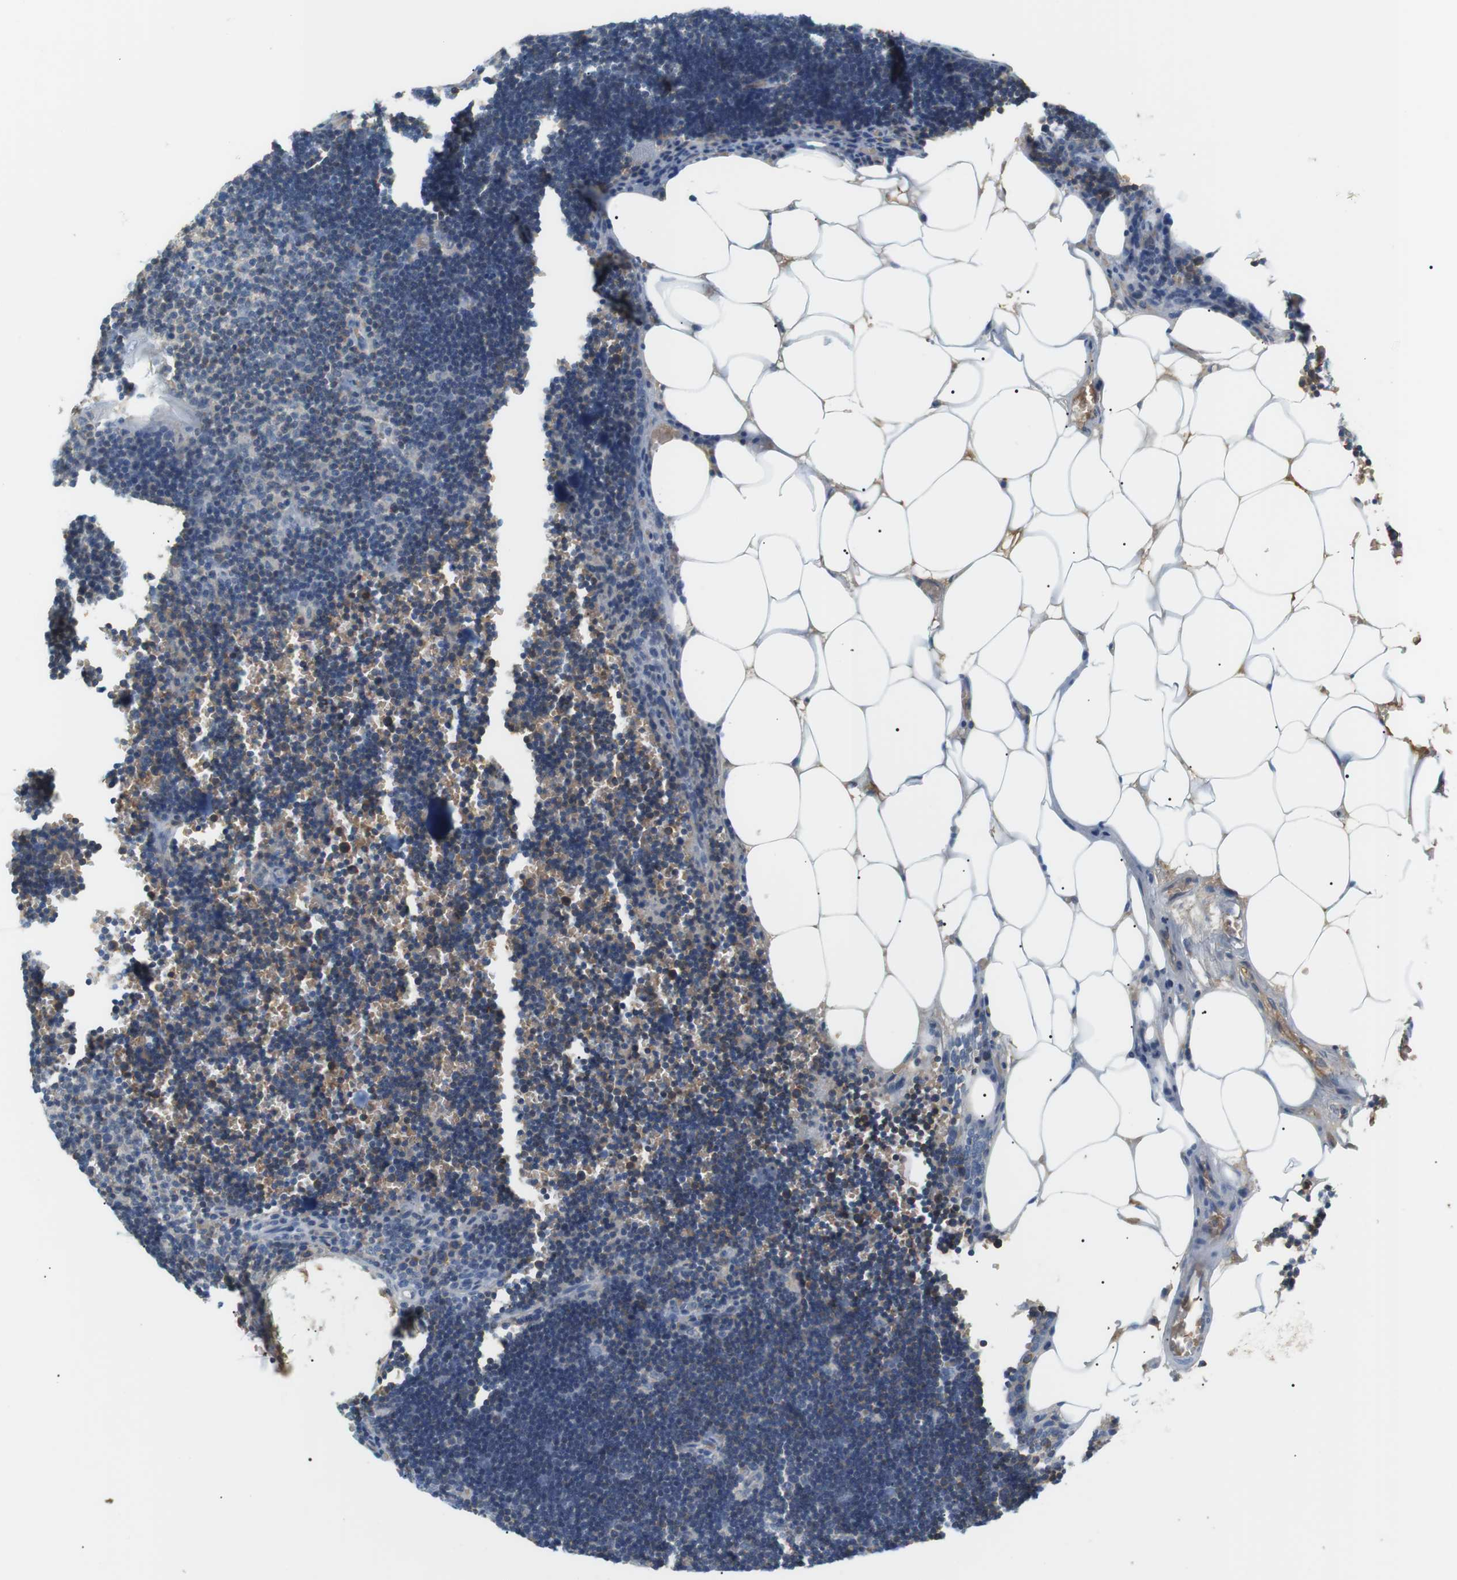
{"staining": {"intensity": "negative", "quantity": "none", "location": "none"}, "tissue": "lymph node", "cell_type": "Germinal center cells", "image_type": "normal", "snomed": [{"axis": "morphology", "description": "Normal tissue, NOS"}, {"axis": "topography", "description": "Lymph node"}], "caption": "Human lymph node stained for a protein using IHC shows no positivity in germinal center cells.", "gene": "ADCY10", "patient": {"sex": "male", "age": 33}}